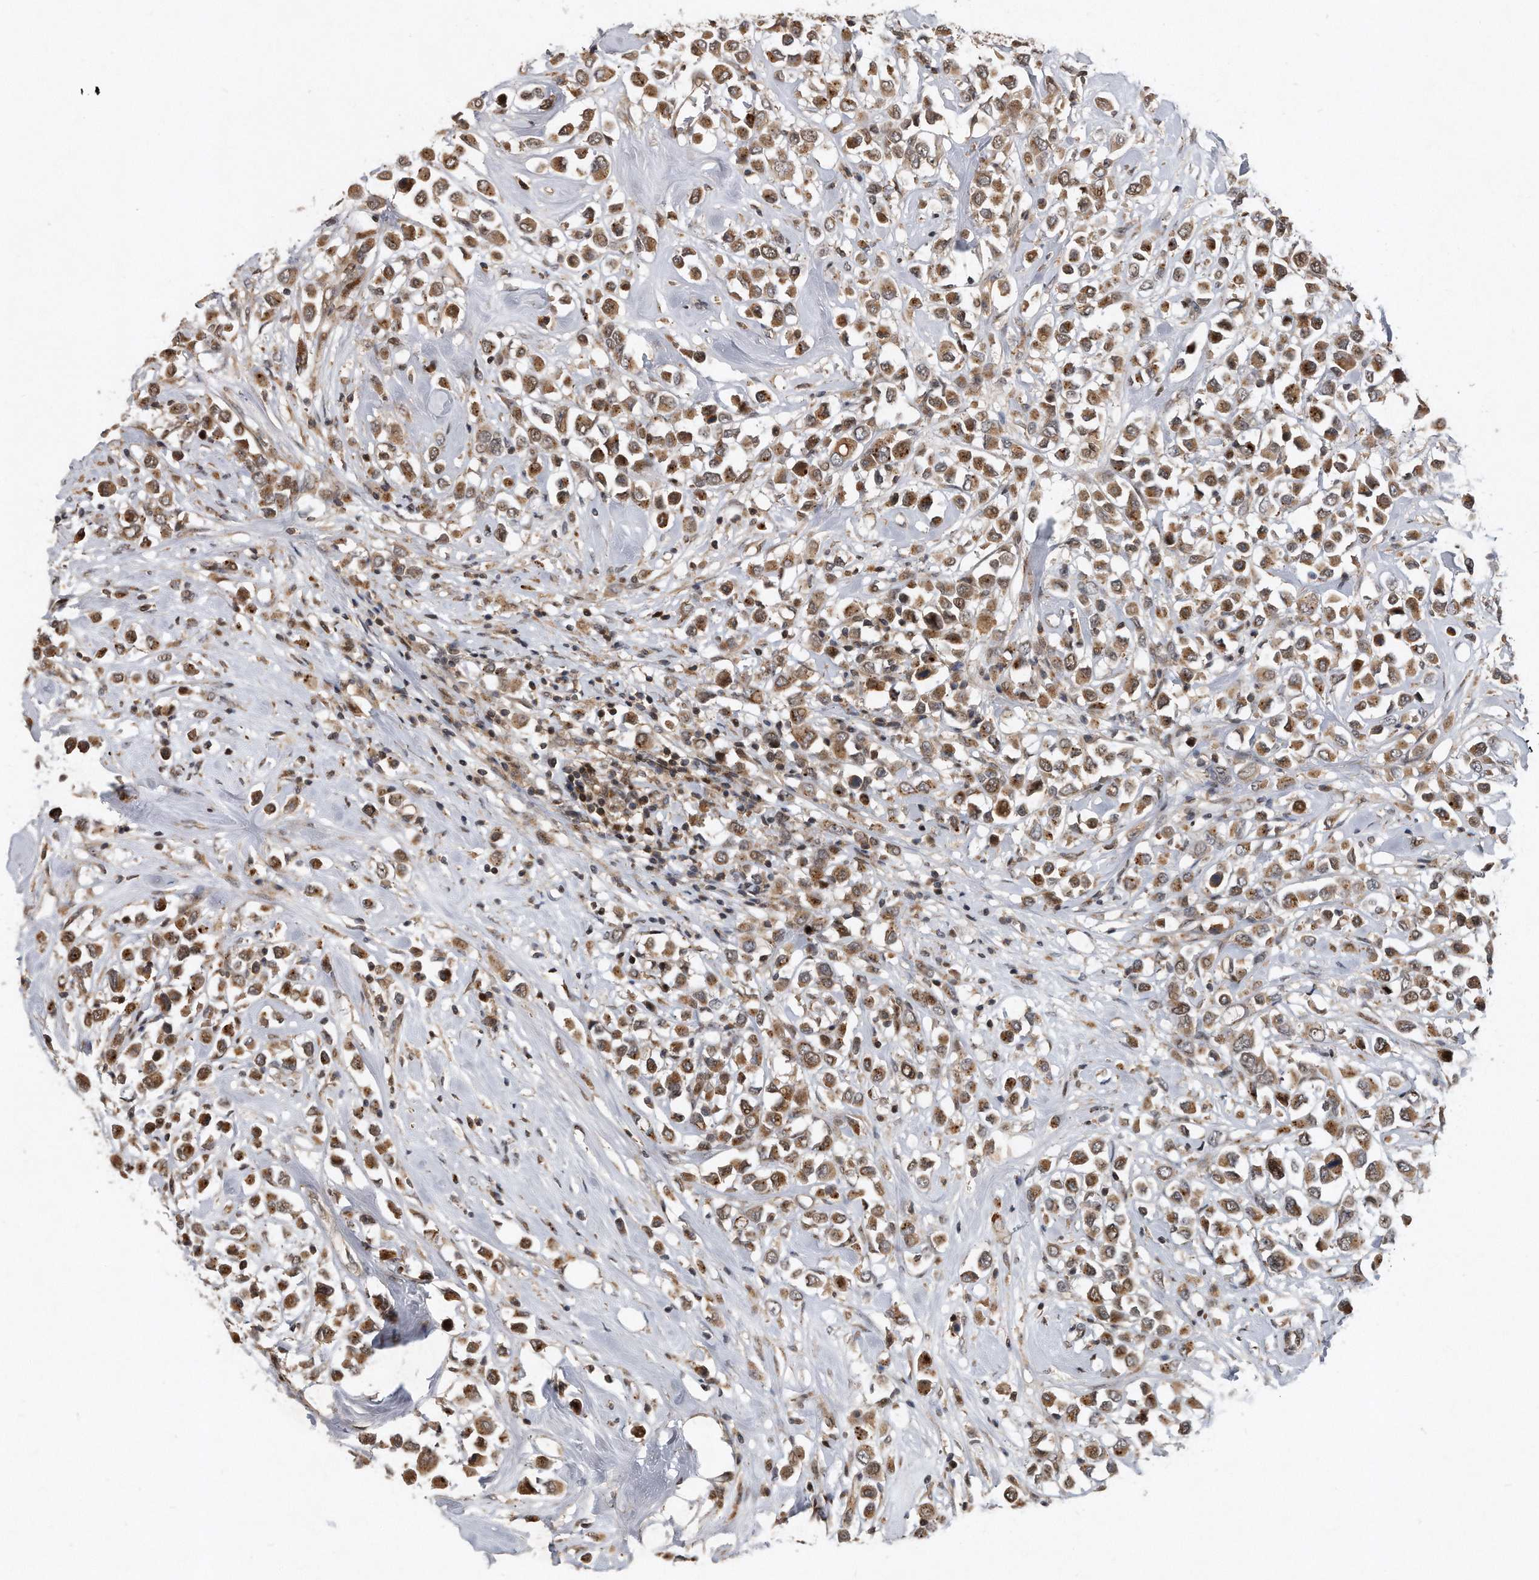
{"staining": {"intensity": "moderate", "quantity": ">75%", "location": "cytoplasmic/membranous"}, "tissue": "breast cancer", "cell_type": "Tumor cells", "image_type": "cancer", "snomed": [{"axis": "morphology", "description": "Duct carcinoma"}, {"axis": "topography", "description": "Breast"}], "caption": "Protein staining demonstrates moderate cytoplasmic/membranous positivity in about >75% of tumor cells in infiltrating ductal carcinoma (breast).", "gene": "PGBD2", "patient": {"sex": "female", "age": 61}}